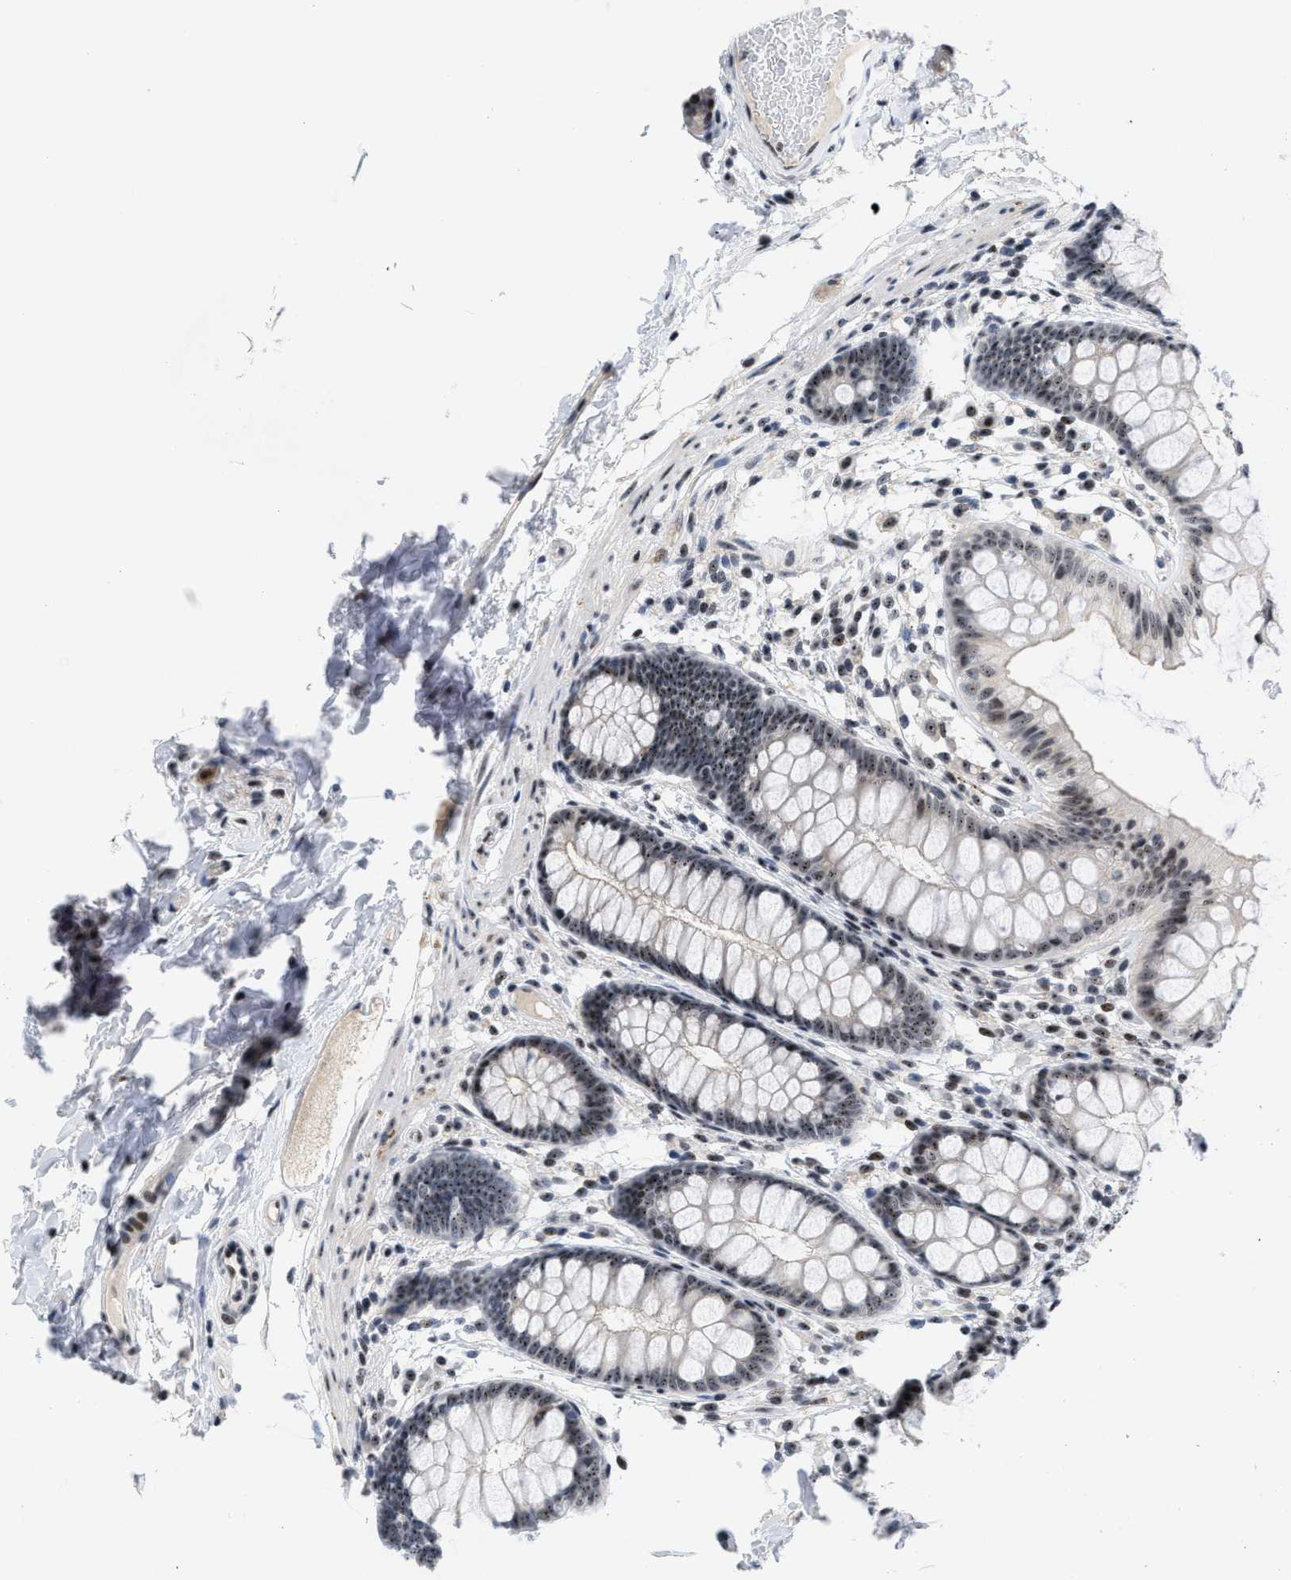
{"staining": {"intensity": "moderate", "quantity": ">75%", "location": "nuclear"}, "tissue": "colon", "cell_type": "Endothelial cells", "image_type": "normal", "snomed": [{"axis": "morphology", "description": "Normal tissue, NOS"}, {"axis": "topography", "description": "Colon"}], "caption": "Endothelial cells demonstrate medium levels of moderate nuclear staining in about >75% of cells in normal colon. (DAB (3,3'-diaminobenzidine) = brown stain, brightfield microscopy at high magnification).", "gene": "NOP58", "patient": {"sex": "female", "age": 56}}